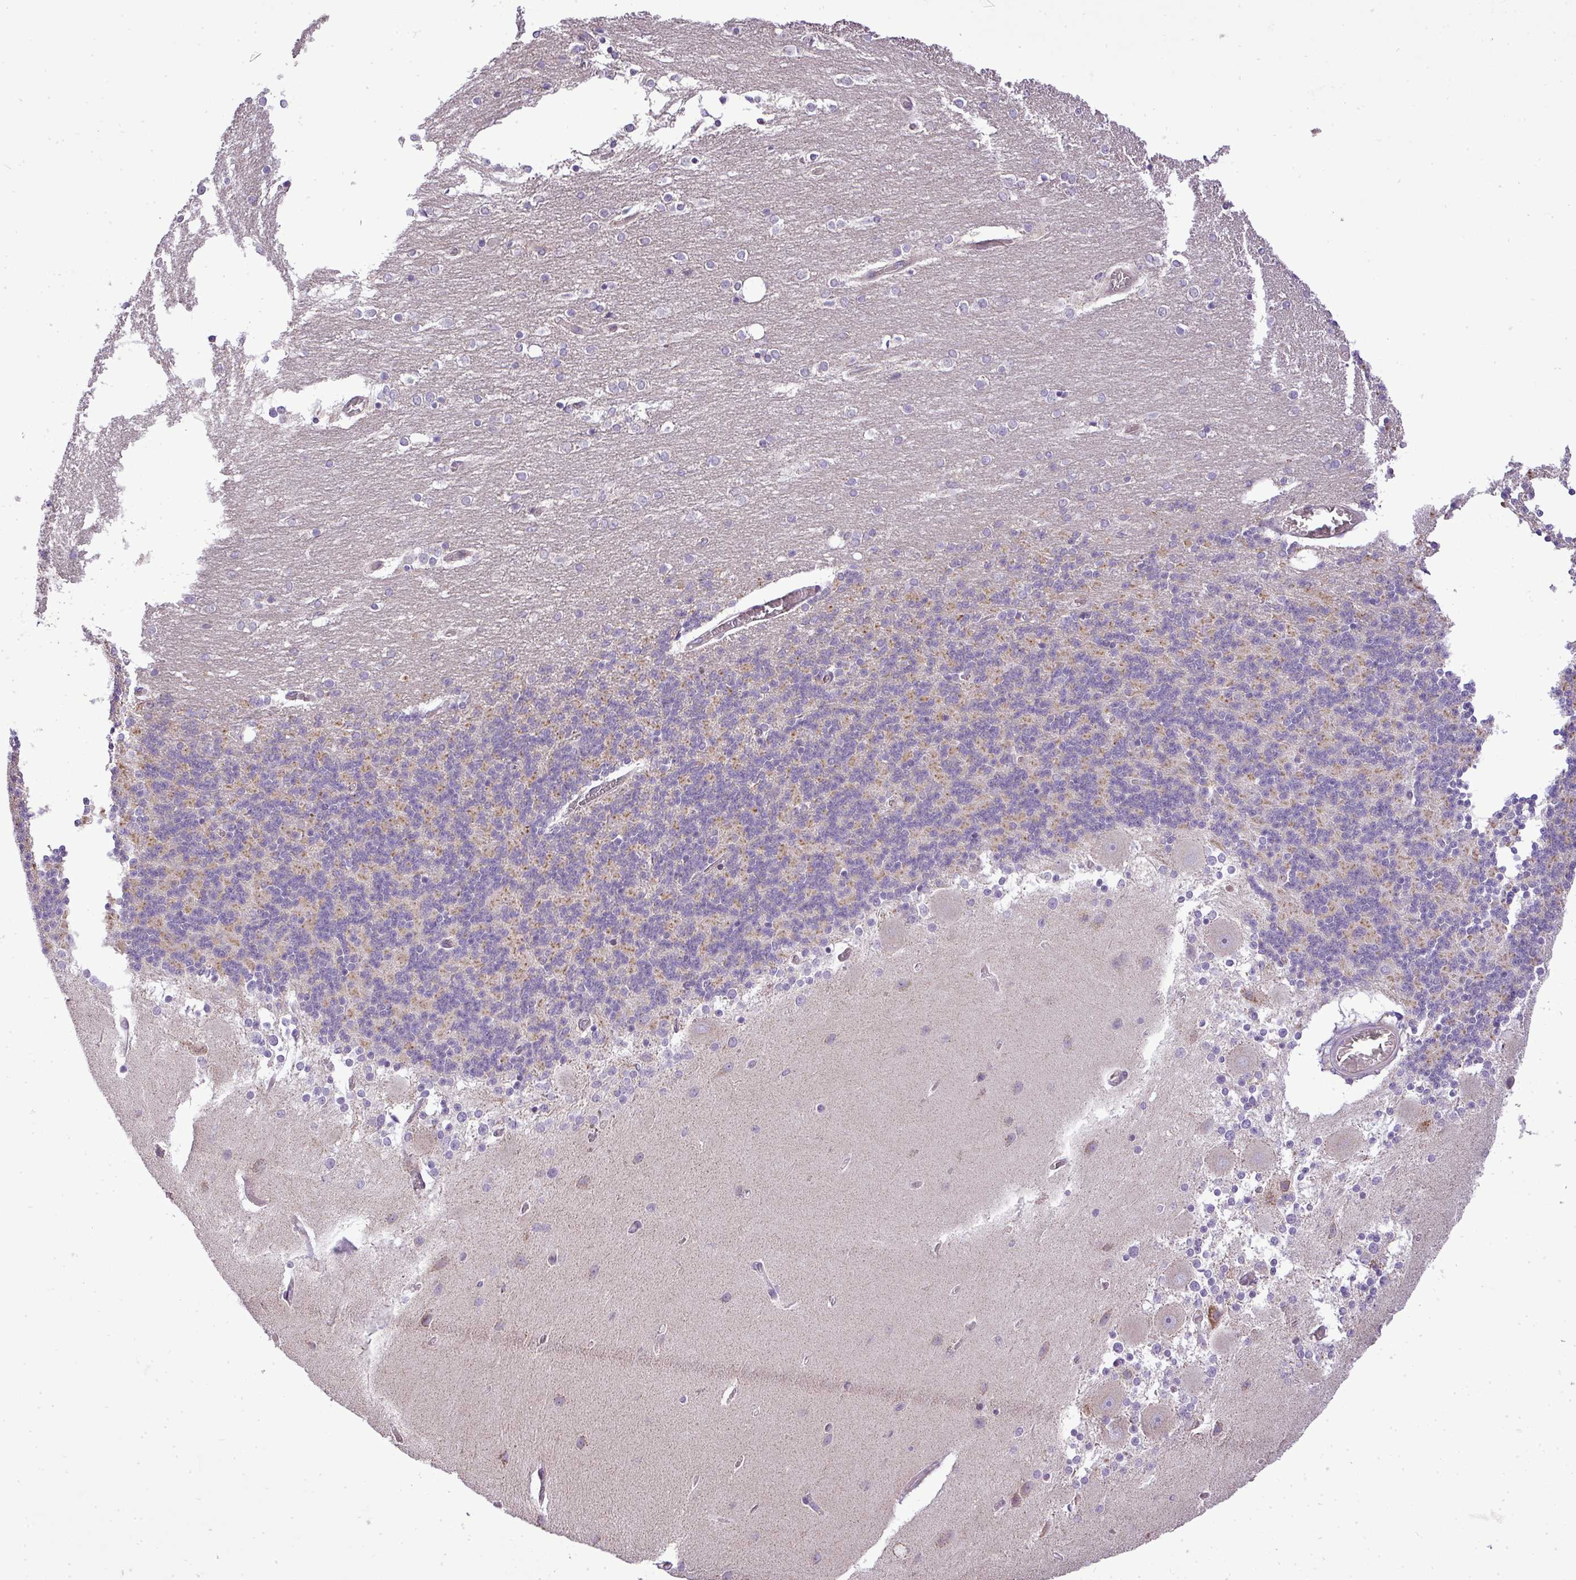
{"staining": {"intensity": "negative", "quantity": "none", "location": "none"}, "tissue": "cerebellum", "cell_type": "Cells in granular layer", "image_type": "normal", "snomed": [{"axis": "morphology", "description": "Normal tissue, NOS"}, {"axis": "topography", "description": "Cerebellum"}], "caption": "Cerebellum stained for a protein using immunohistochemistry demonstrates no expression cells in granular layer.", "gene": "ZDHHC1", "patient": {"sex": "female", "age": 54}}